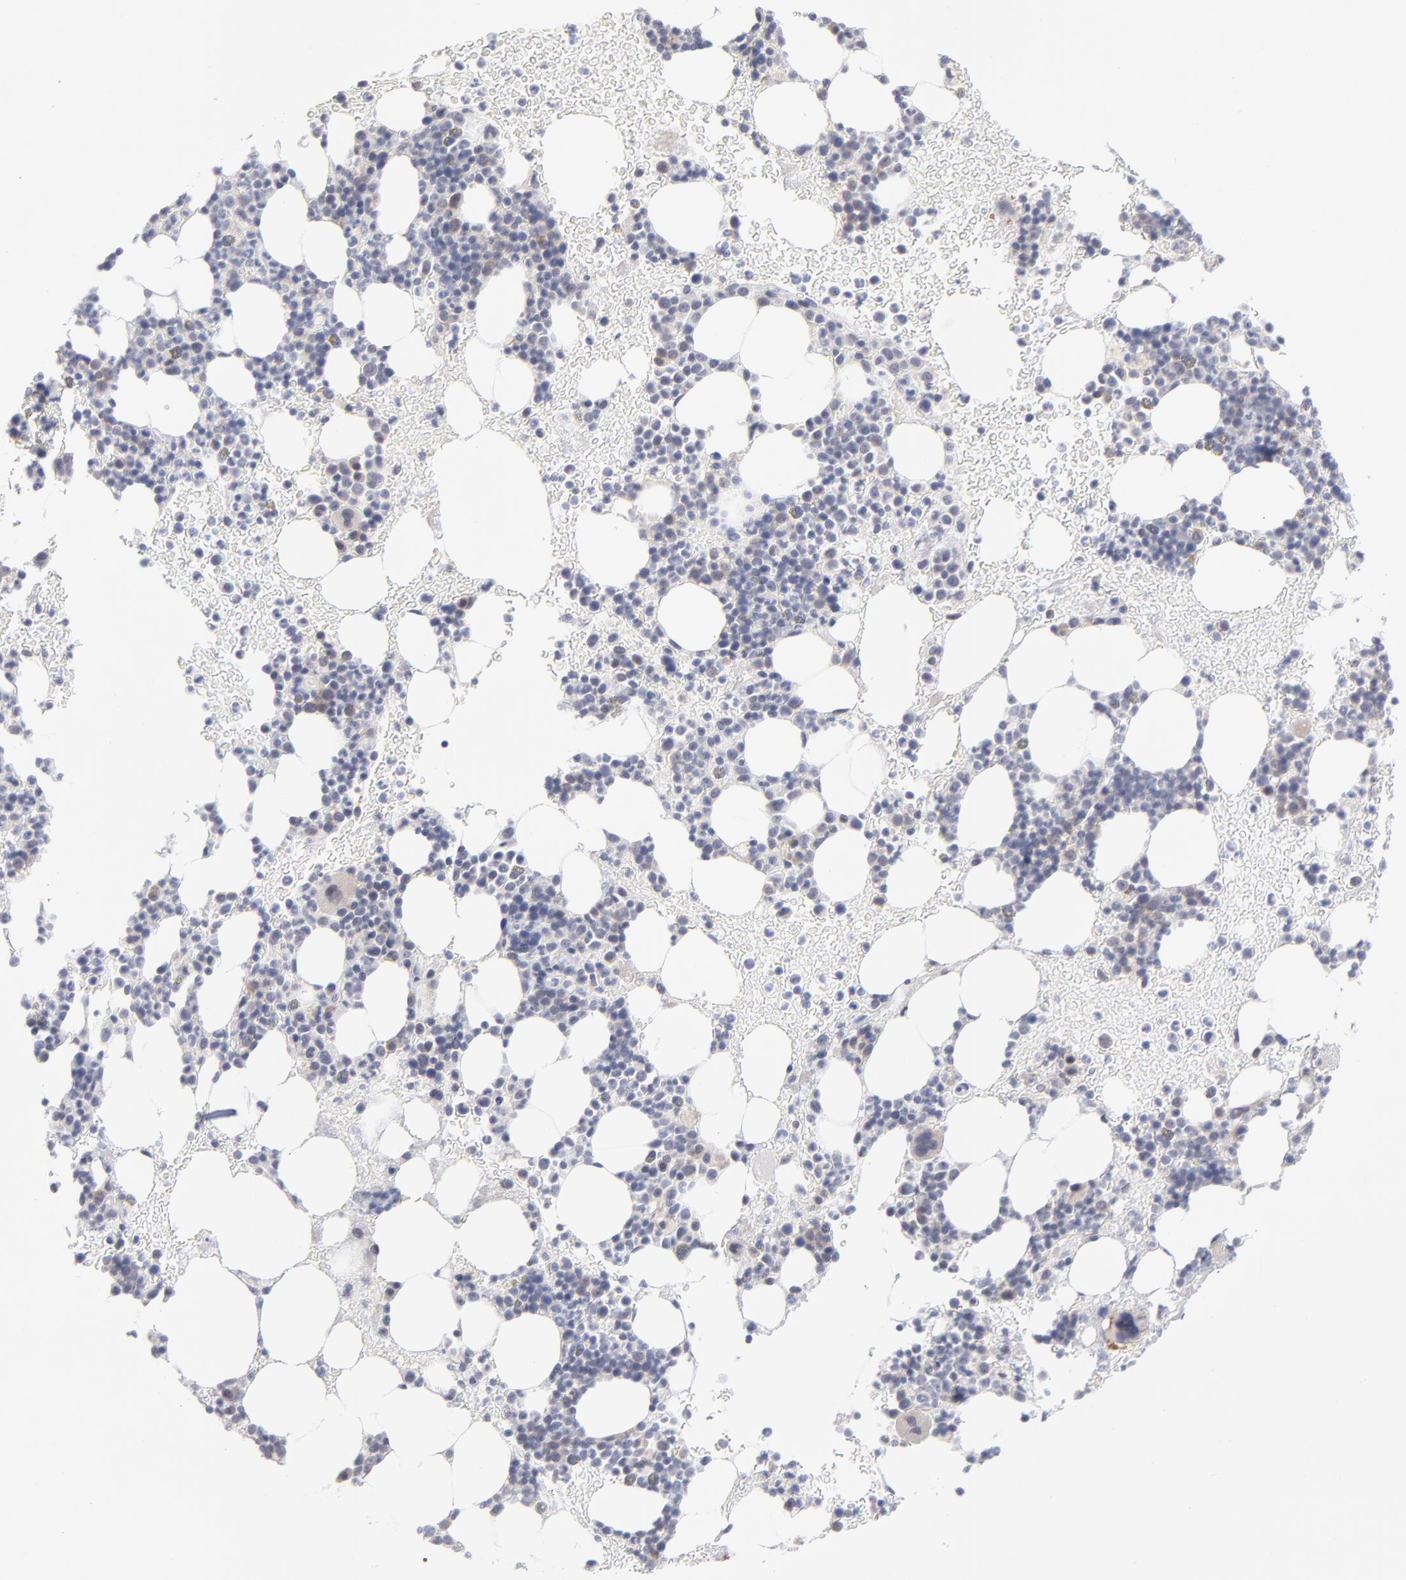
{"staining": {"intensity": "negative", "quantity": "none", "location": "none"}, "tissue": "bone marrow", "cell_type": "Hematopoietic cells", "image_type": "normal", "snomed": [{"axis": "morphology", "description": "Normal tissue, NOS"}, {"axis": "topography", "description": "Bone marrow"}], "caption": "Protein analysis of benign bone marrow shows no significant expression in hematopoietic cells.", "gene": "RPS24", "patient": {"sex": "male", "age": 17}}